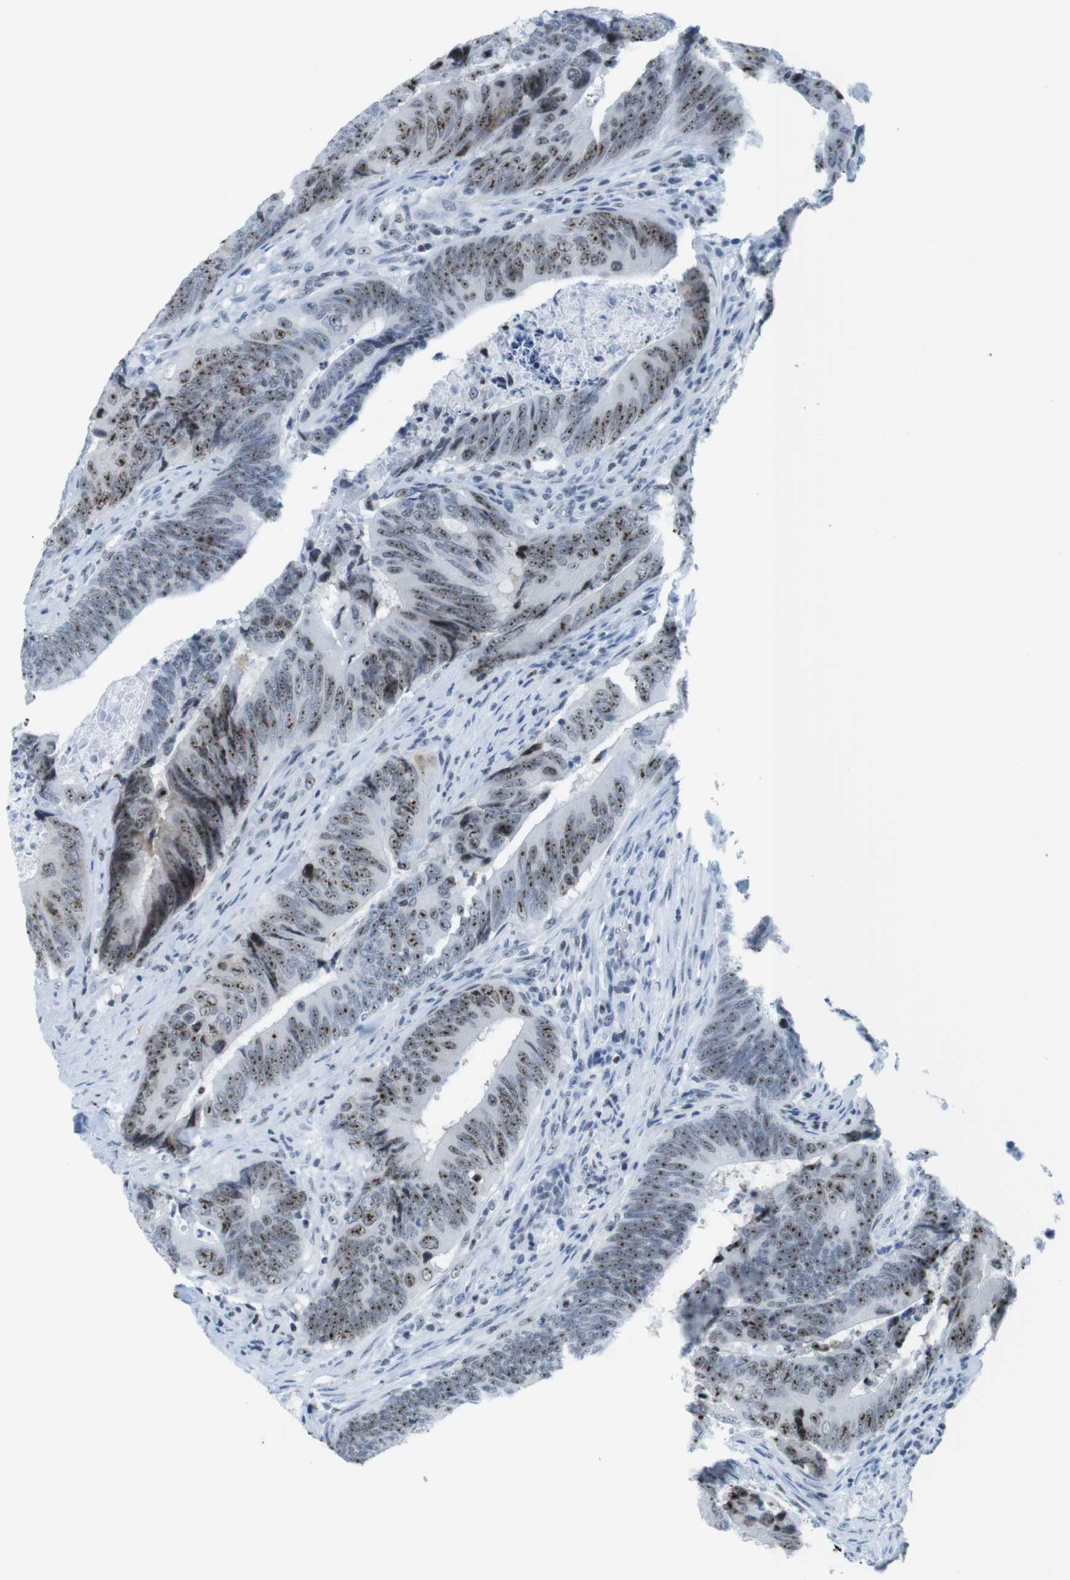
{"staining": {"intensity": "moderate", "quantity": ">75%", "location": "nuclear"}, "tissue": "colorectal cancer", "cell_type": "Tumor cells", "image_type": "cancer", "snomed": [{"axis": "morphology", "description": "Normal tissue, NOS"}, {"axis": "morphology", "description": "Adenocarcinoma, NOS"}, {"axis": "topography", "description": "Colon"}], "caption": "Immunohistochemistry of colorectal cancer reveals medium levels of moderate nuclear expression in approximately >75% of tumor cells.", "gene": "NIFK", "patient": {"sex": "male", "age": 56}}